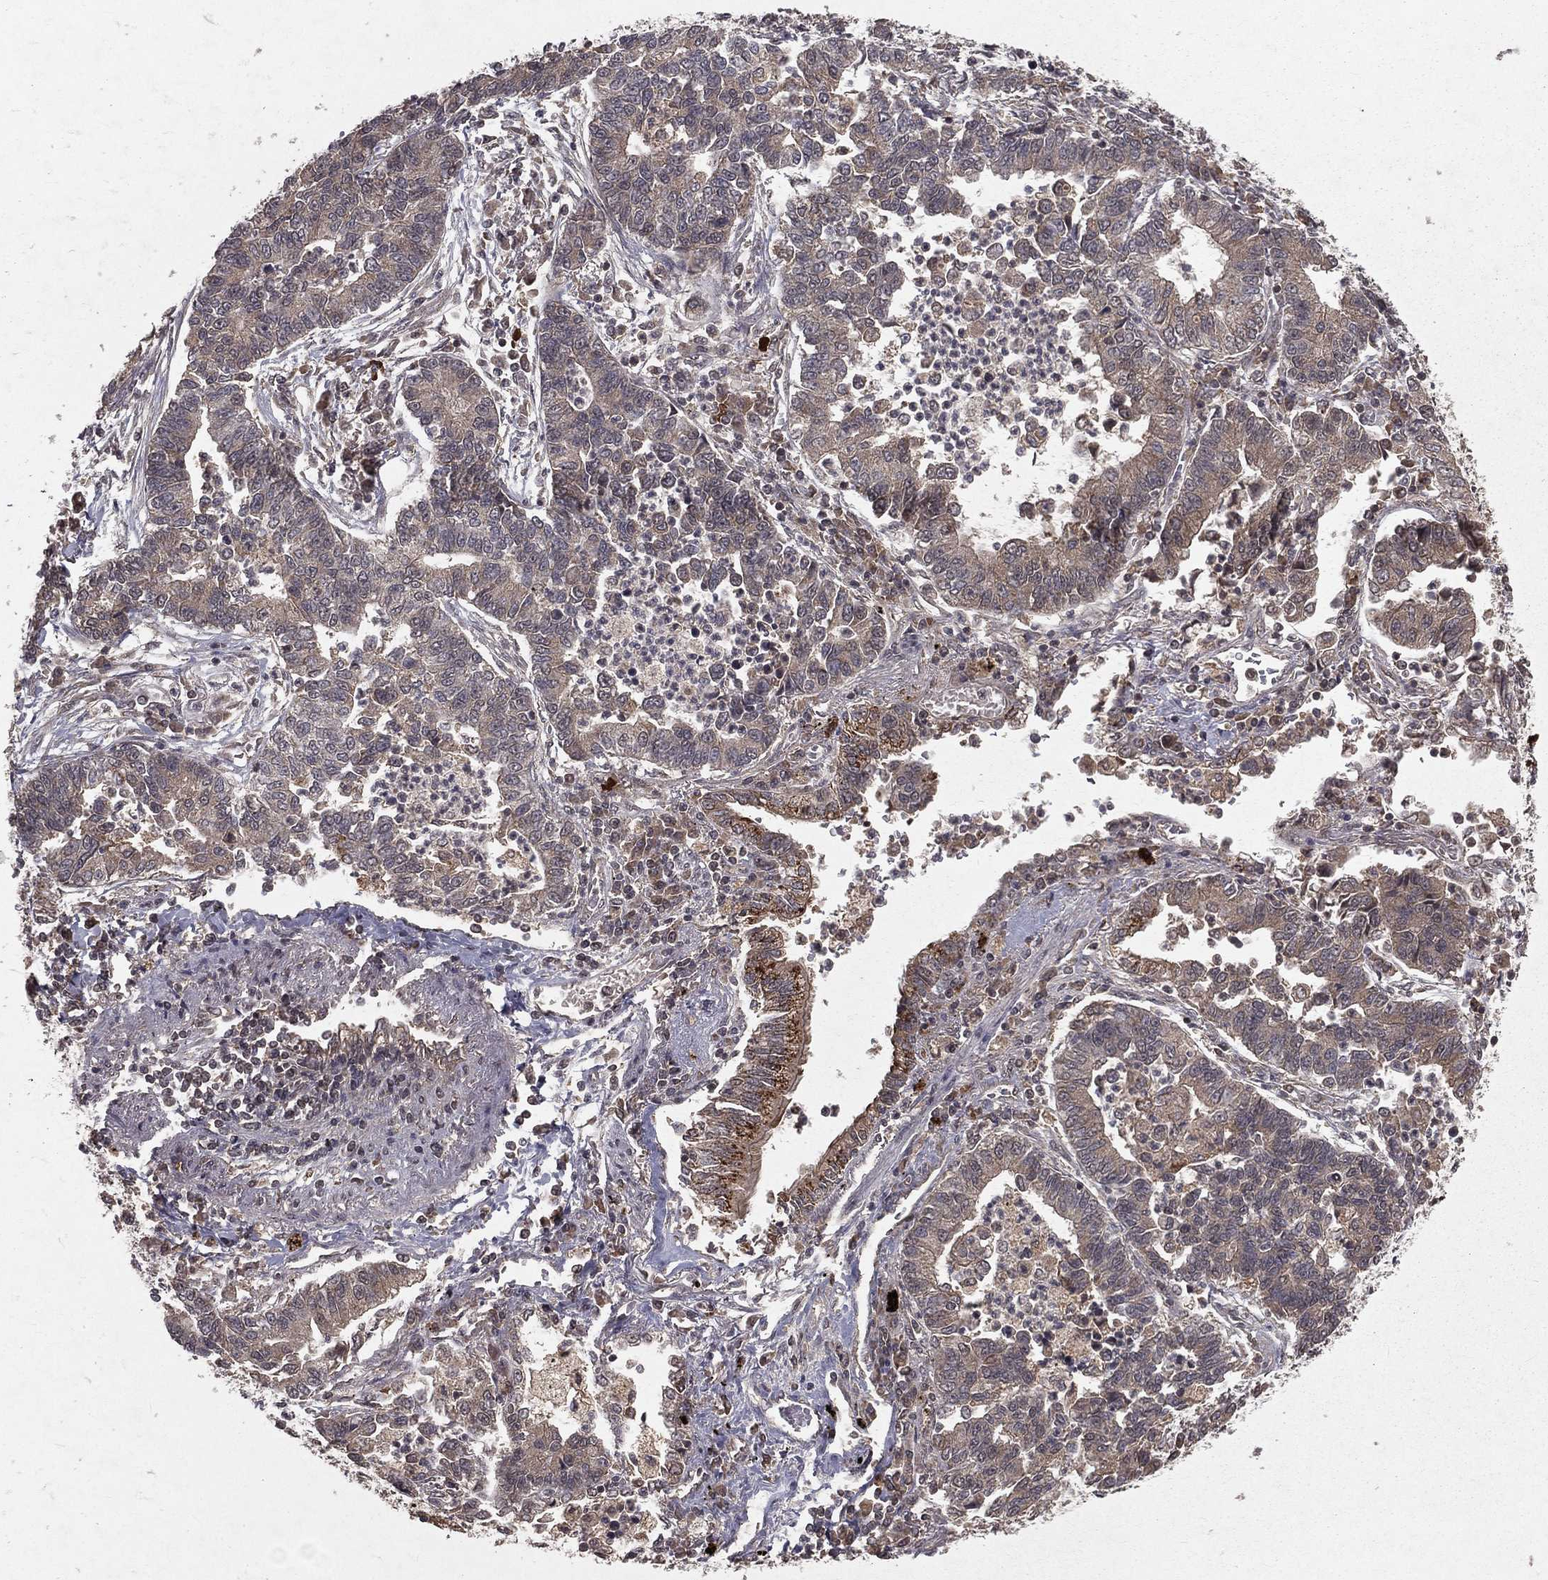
{"staining": {"intensity": "weak", "quantity": "<25%", "location": "cytoplasmic/membranous"}, "tissue": "lung cancer", "cell_type": "Tumor cells", "image_type": "cancer", "snomed": [{"axis": "morphology", "description": "Adenocarcinoma, NOS"}, {"axis": "topography", "description": "Lung"}], "caption": "The photomicrograph shows no staining of tumor cells in lung cancer (adenocarcinoma).", "gene": "ZDHHC15", "patient": {"sex": "female", "age": 57}}